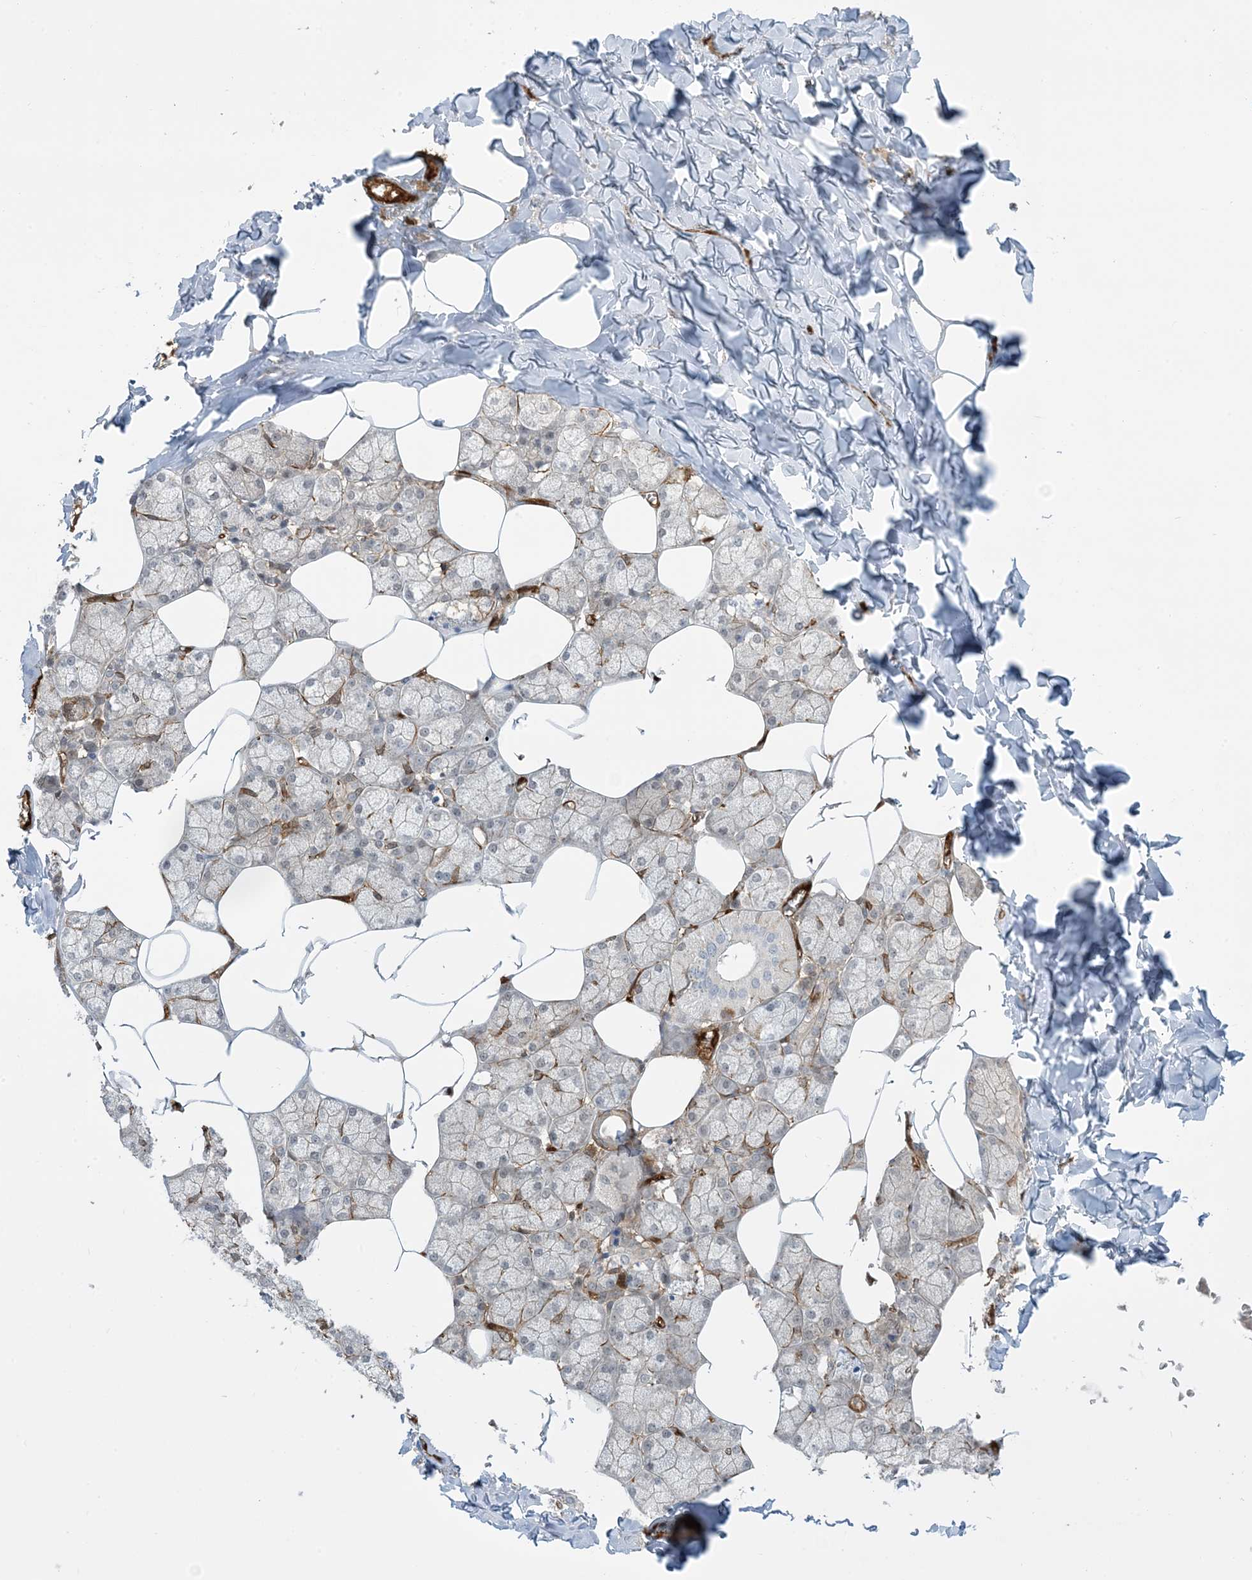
{"staining": {"intensity": "moderate", "quantity": "25%-75%", "location": "cytoplasmic/membranous"}, "tissue": "salivary gland", "cell_type": "Glandular cells", "image_type": "normal", "snomed": [{"axis": "morphology", "description": "Normal tissue, NOS"}, {"axis": "topography", "description": "Salivary gland"}], "caption": "An immunohistochemistry photomicrograph of normal tissue is shown. Protein staining in brown labels moderate cytoplasmic/membranous positivity in salivary gland within glandular cells. (DAB (3,3'-diaminobenzidine) = brown stain, brightfield microscopy at high magnification).", "gene": "PPM1F", "patient": {"sex": "male", "age": 62}}